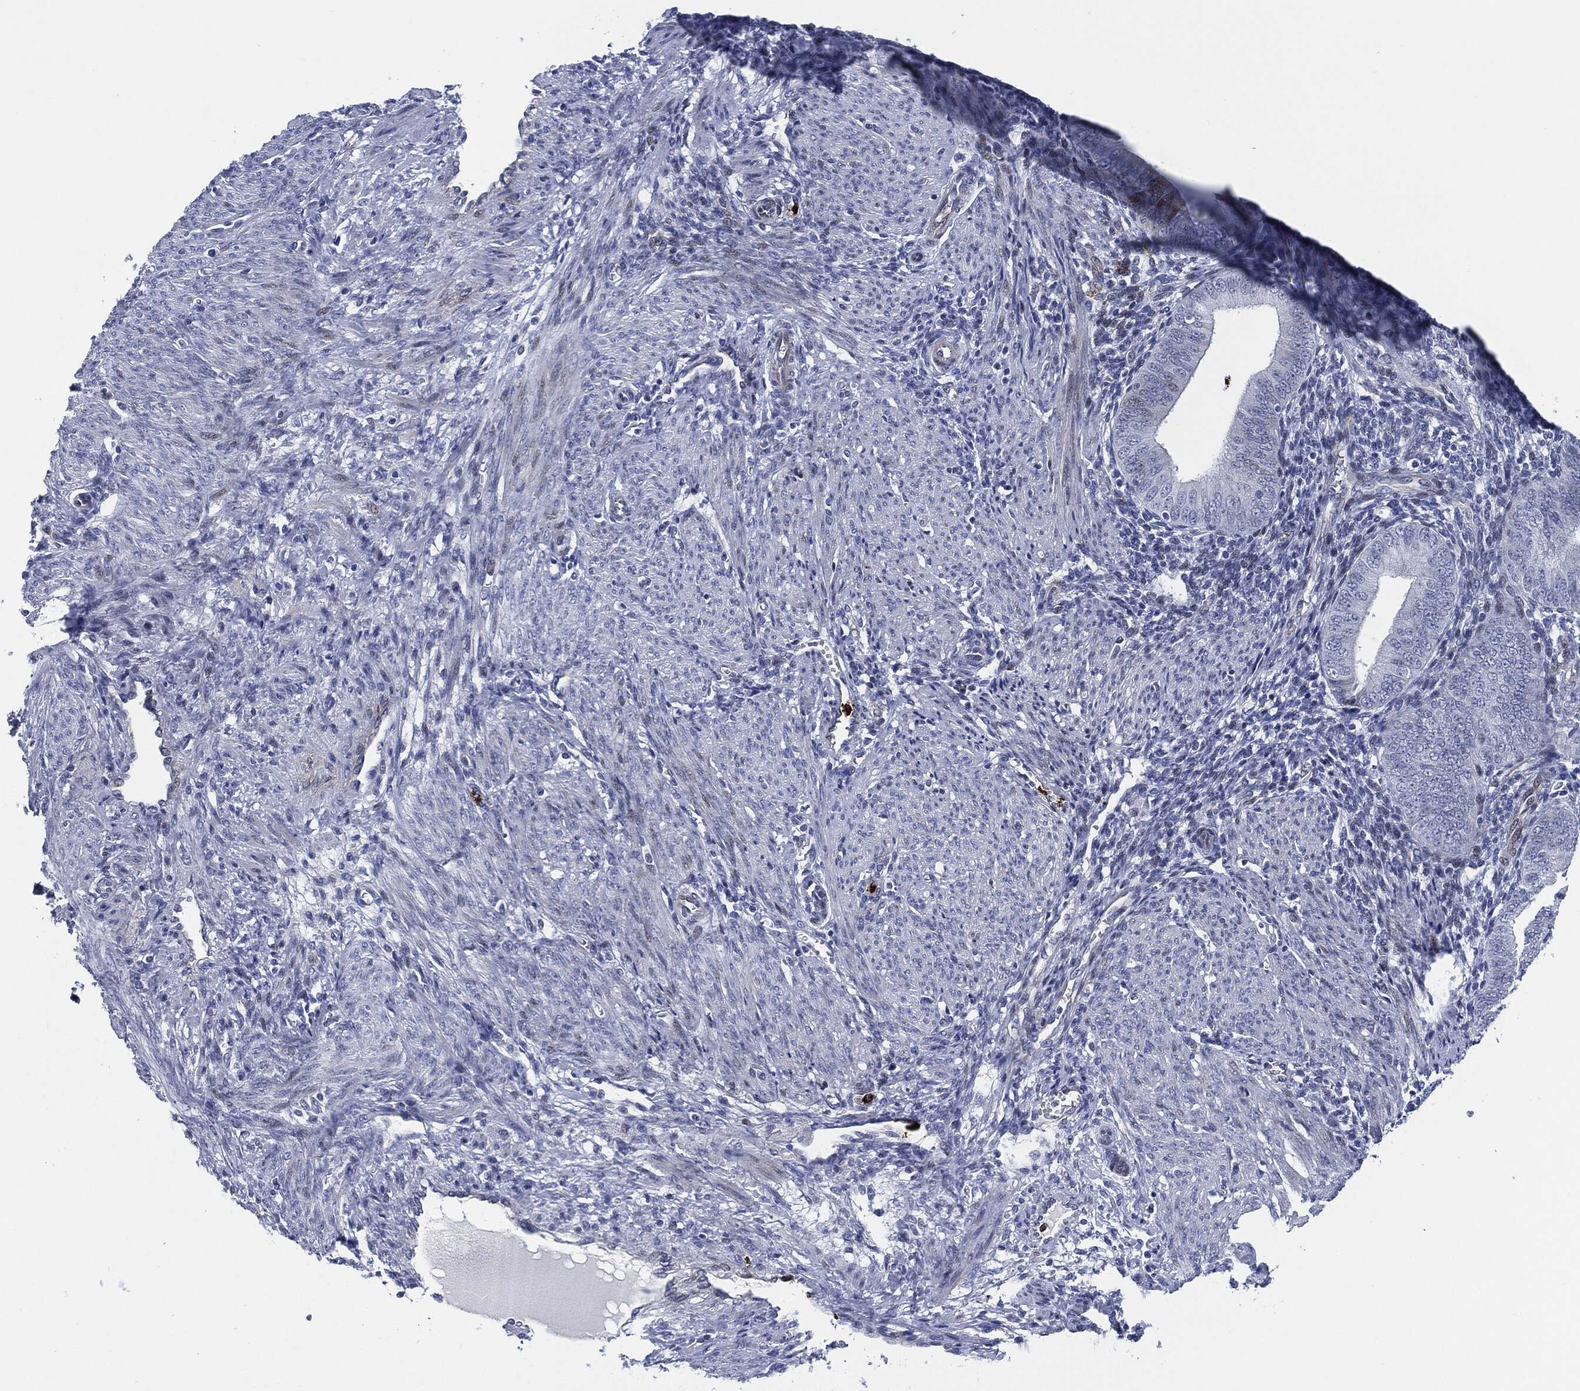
{"staining": {"intensity": "negative", "quantity": "none", "location": "none"}, "tissue": "endometrium", "cell_type": "Cells in endometrial stroma", "image_type": "normal", "snomed": [{"axis": "morphology", "description": "Normal tissue, NOS"}, {"axis": "topography", "description": "Endometrium"}], "caption": "An immunohistochemistry (IHC) photomicrograph of unremarkable endometrium is shown. There is no staining in cells in endometrial stroma of endometrium. (Stains: DAB immunohistochemistry (IHC) with hematoxylin counter stain, Microscopy: brightfield microscopy at high magnification).", "gene": "MPO", "patient": {"sex": "female", "age": 39}}